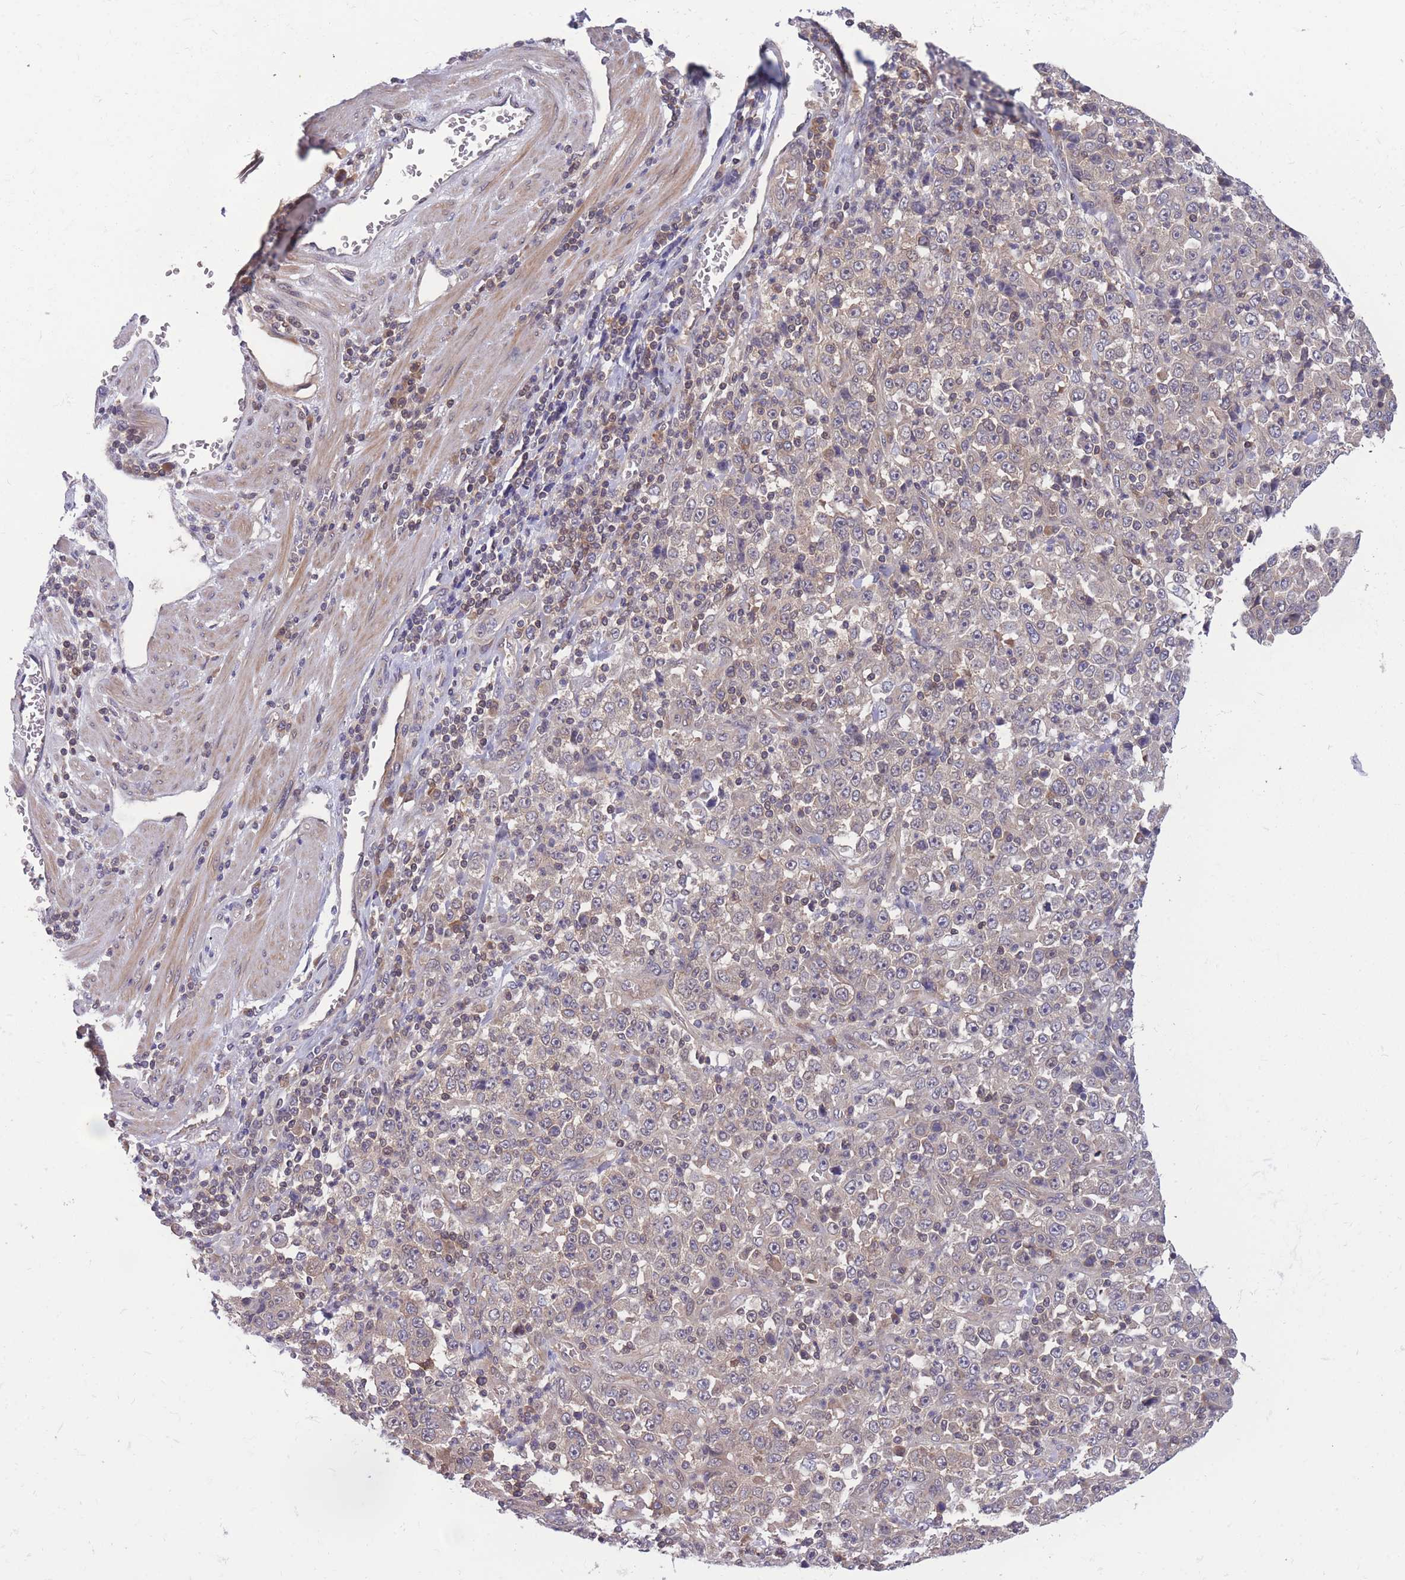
{"staining": {"intensity": "weak", "quantity": "<25%", "location": "cytoplasmic/membranous"}, "tissue": "stomach cancer", "cell_type": "Tumor cells", "image_type": "cancer", "snomed": [{"axis": "morphology", "description": "Normal tissue, NOS"}, {"axis": "morphology", "description": "Adenocarcinoma, NOS"}, {"axis": "topography", "description": "Stomach, upper"}, {"axis": "topography", "description": "Stomach"}], "caption": "IHC photomicrograph of neoplastic tissue: stomach cancer stained with DAB shows no significant protein positivity in tumor cells.", "gene": "UBE2N", "patient": {"sex": "male", "age": 59}}